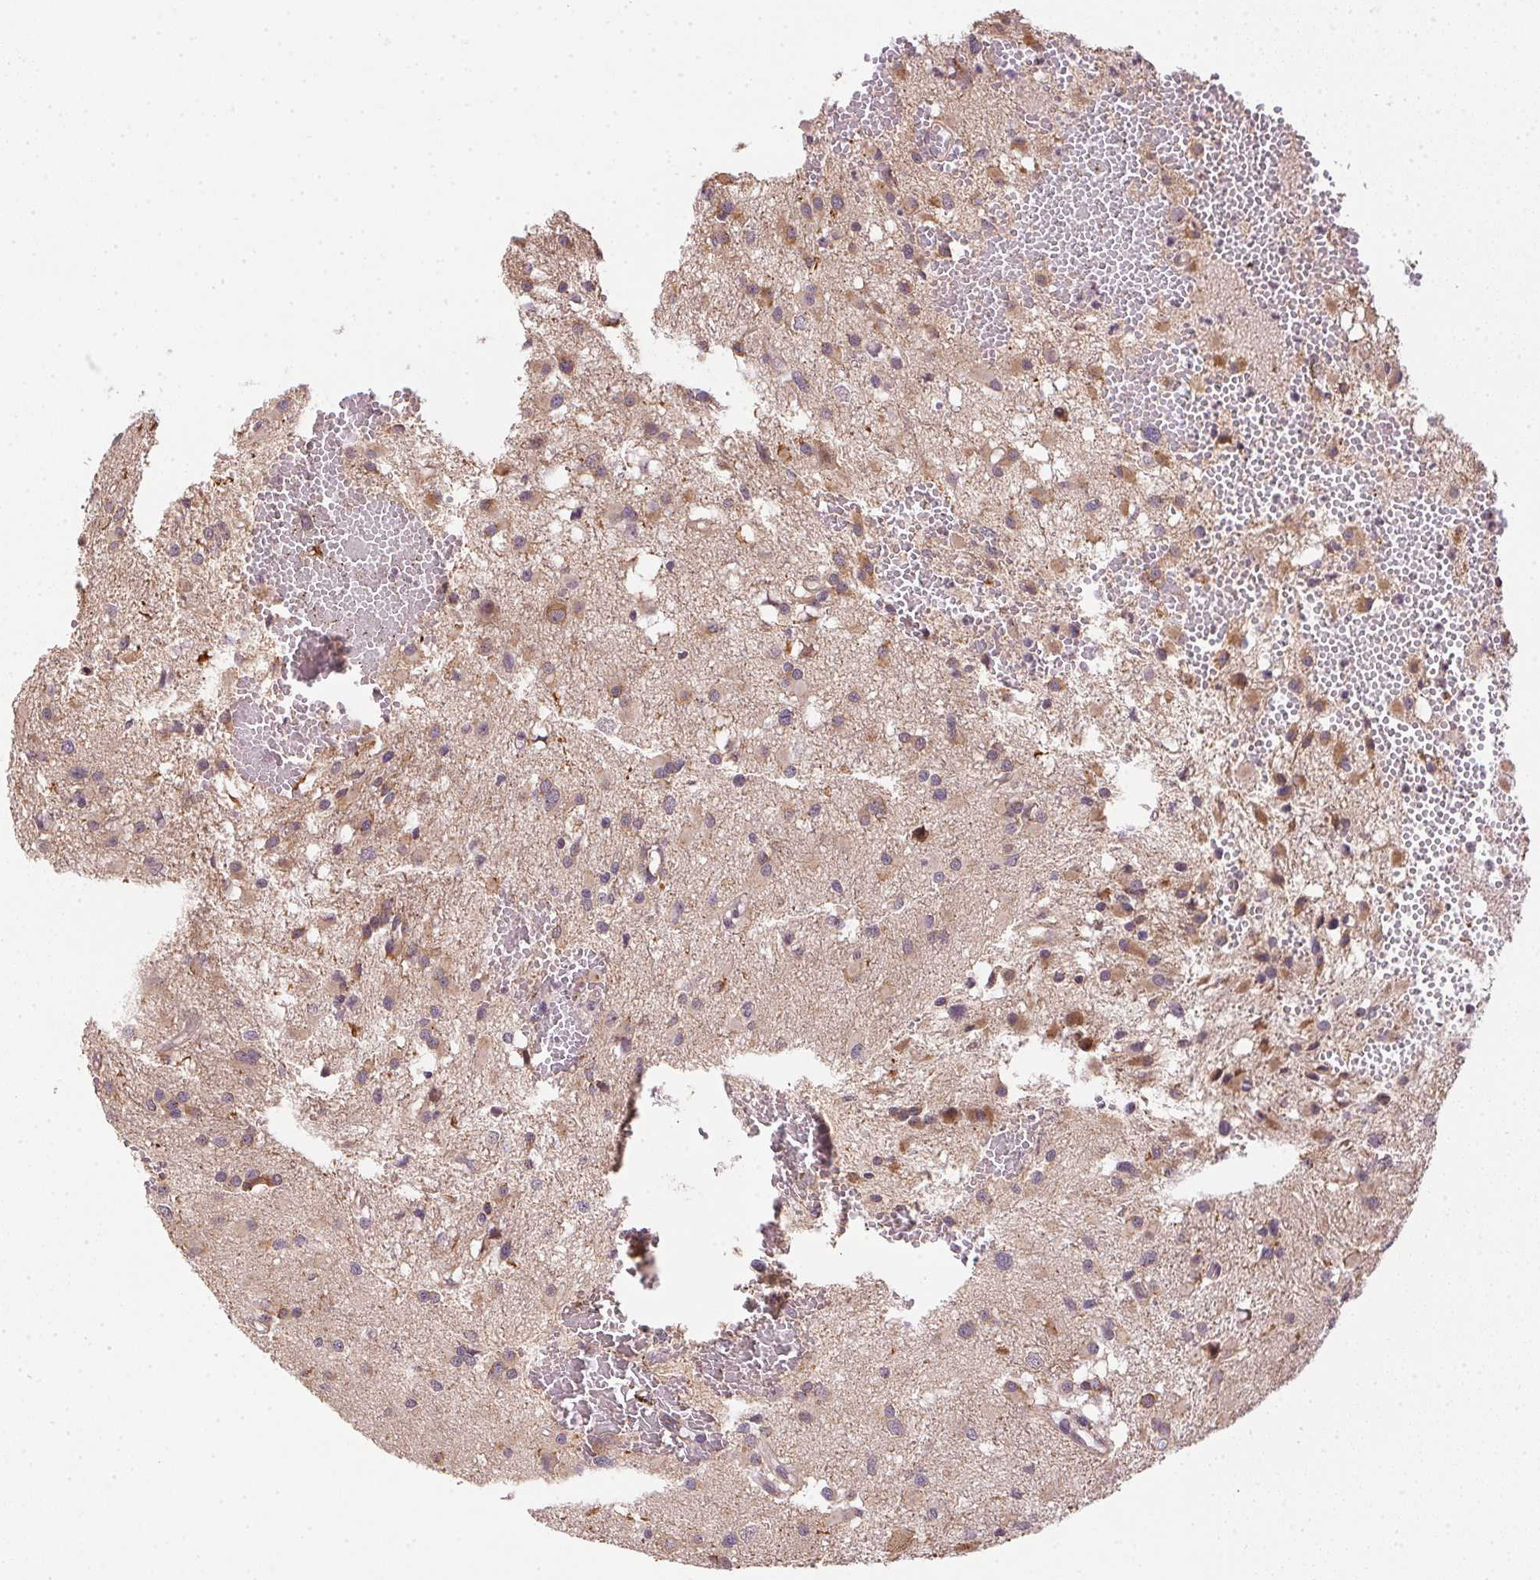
{"staining": {"intensity": "moderate", "quantity": "<25%", "location": "cytoplasmic/membranous"}, "tissue": "glioma", "cell_type": "Tumor cells", "image_type": "cancer", "snomed": [{"axis": "morphology", "description": "Glioma, malignant, High grade"}, {"axis": "topography", "description": "Brain"}], "caption": "A high-resolution histopathology image shows IHC staining of glioma, which shows moderate cytoplasmic/membranous positivity in about <25% of tumor cells. The protein of interest is stained brown, and the nuclei are stained in blue (DAB (3,3'-diaminobenzidine) IHC with brightfield microscopy, high magnification).", "gene": "CFAP92", "patient": {"sex": "male", "age": 54}}